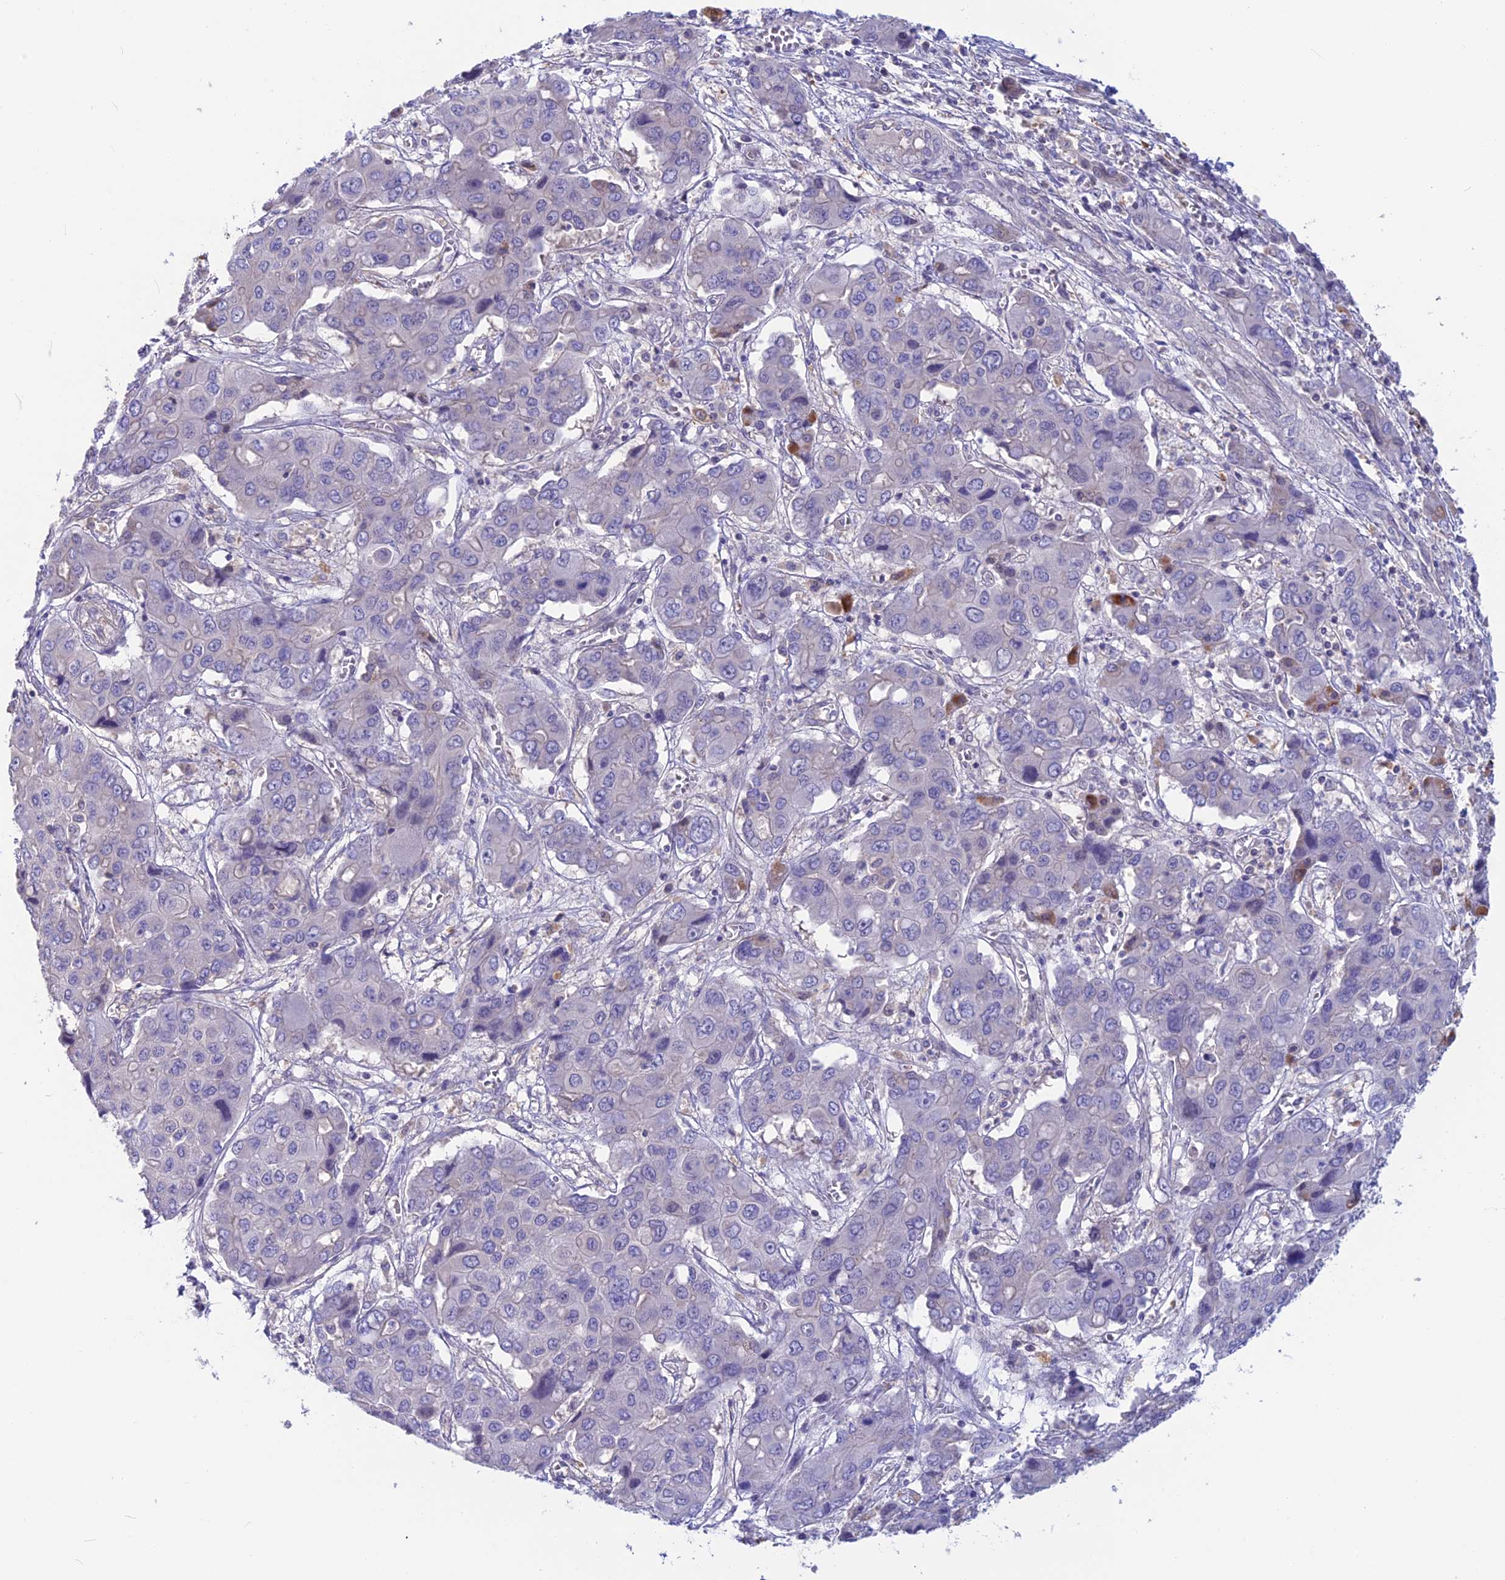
{"staining": {"intensity": "negative", "quantity": "none", "location": "none"}, "tissue": "liver cancer", "cell_type": "Tumor cells", "image_type": "cancer", "snomed": [{"axis": "morphology", "description": "Cholangiocarcinoma"}, {"axis": "topography", "description": "Liver"}], "caption": "Protein analysis of liver cancer shows no significant positivity in tumor cells.", "gene": "SNAP91", "patient": {"sex": "male", "age": 67}}